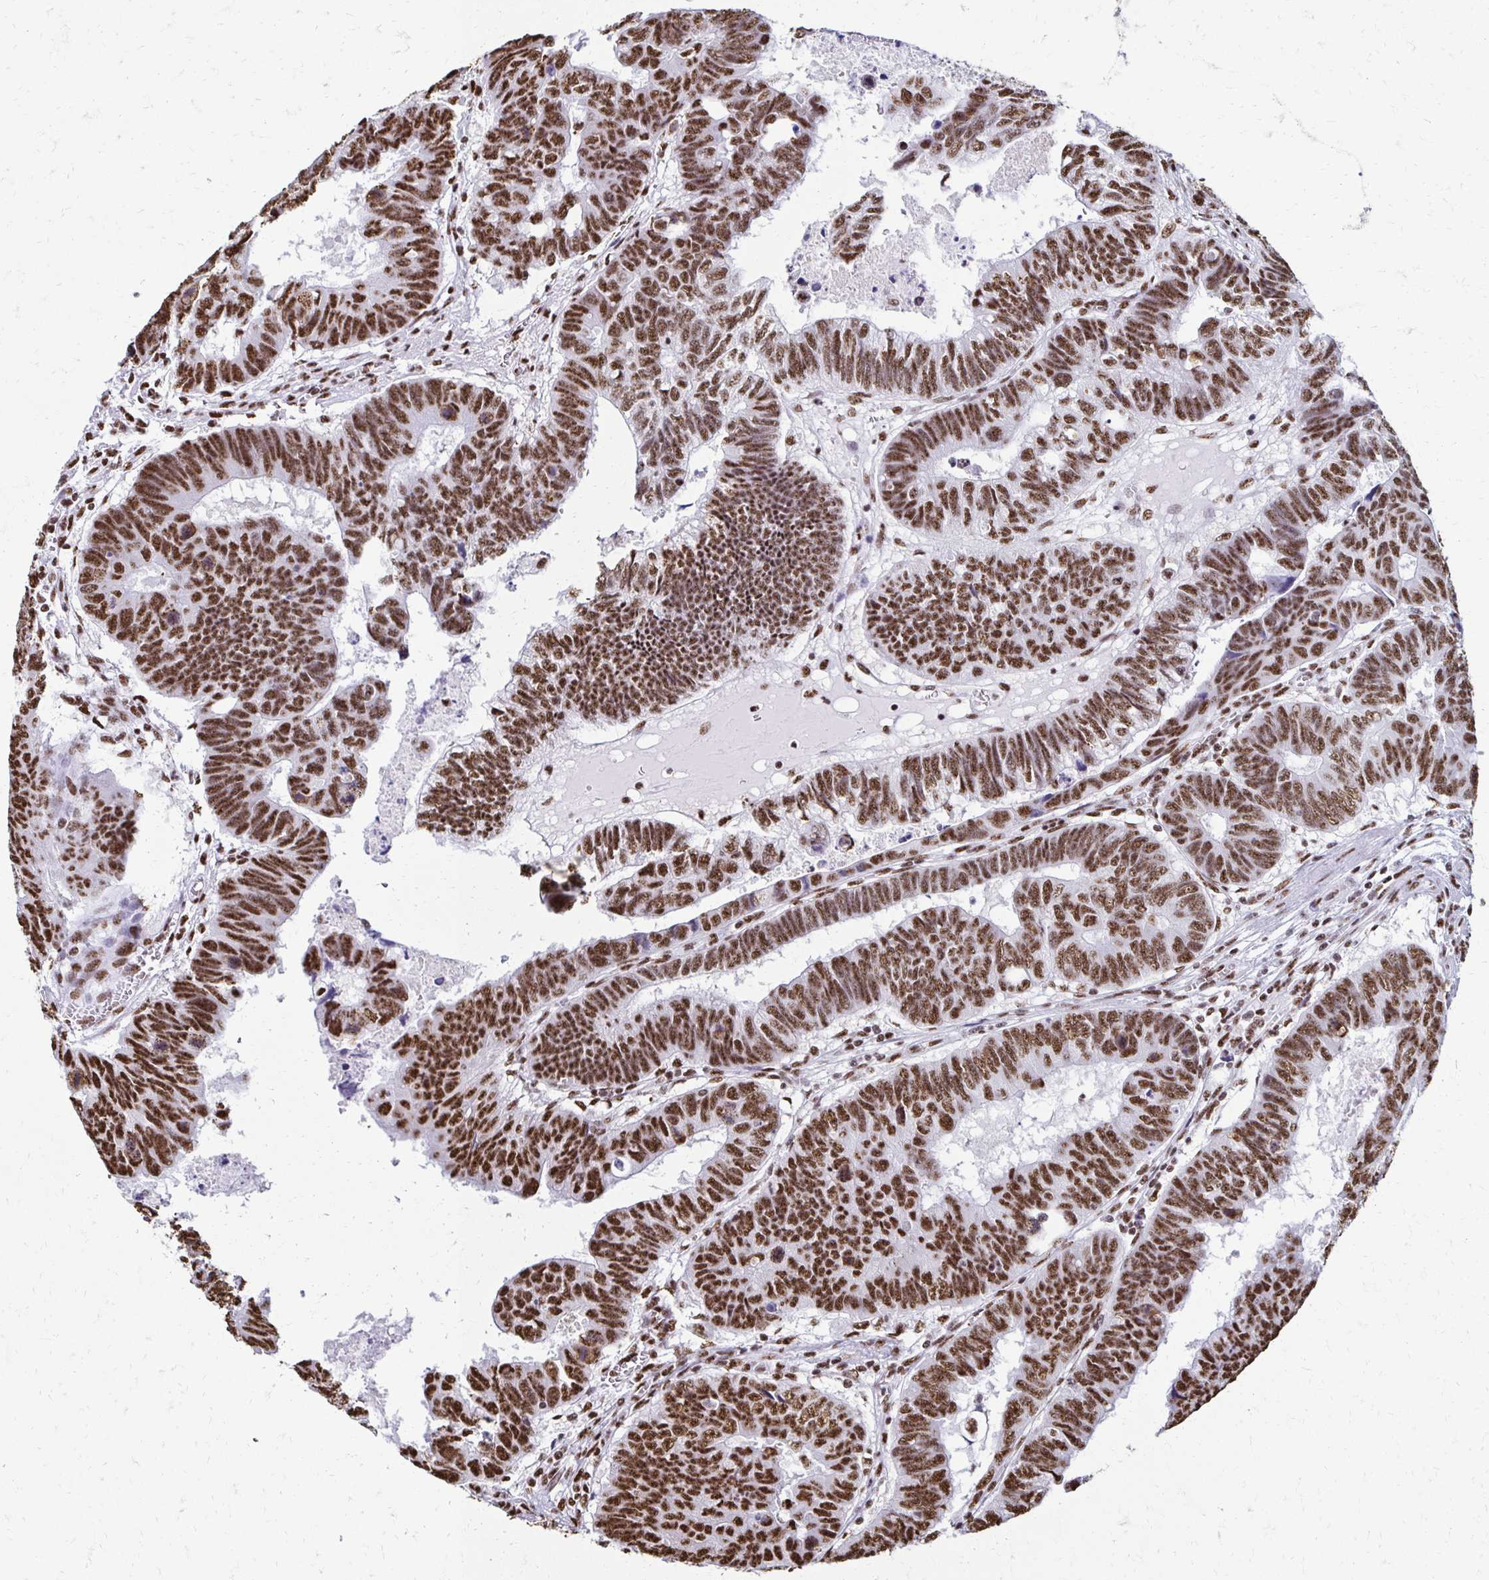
{"staining": {"intensity": "strong", "quantity": ">75%", "location": "nuclear"}, "tissue": "colorectal cancer", "cell_type": "Tumor cells", "image_type": "cancer", "snomed": [{"axis": "morphology", "description": "Adenocarcinoma, NOS"}, {"axis": "topography", "description": "Colon"}], "caption": "This photomicrograph exhibits colorectal adenocarcinoma stained with immunohistochemistry (IHC) to label a protein in brown. The nuclear of tumor cells show strong positivity for the protein. Nuclei are counter-stained blue.", "gene": "NONO", "patient": {"sex": "male", "age": 62}}